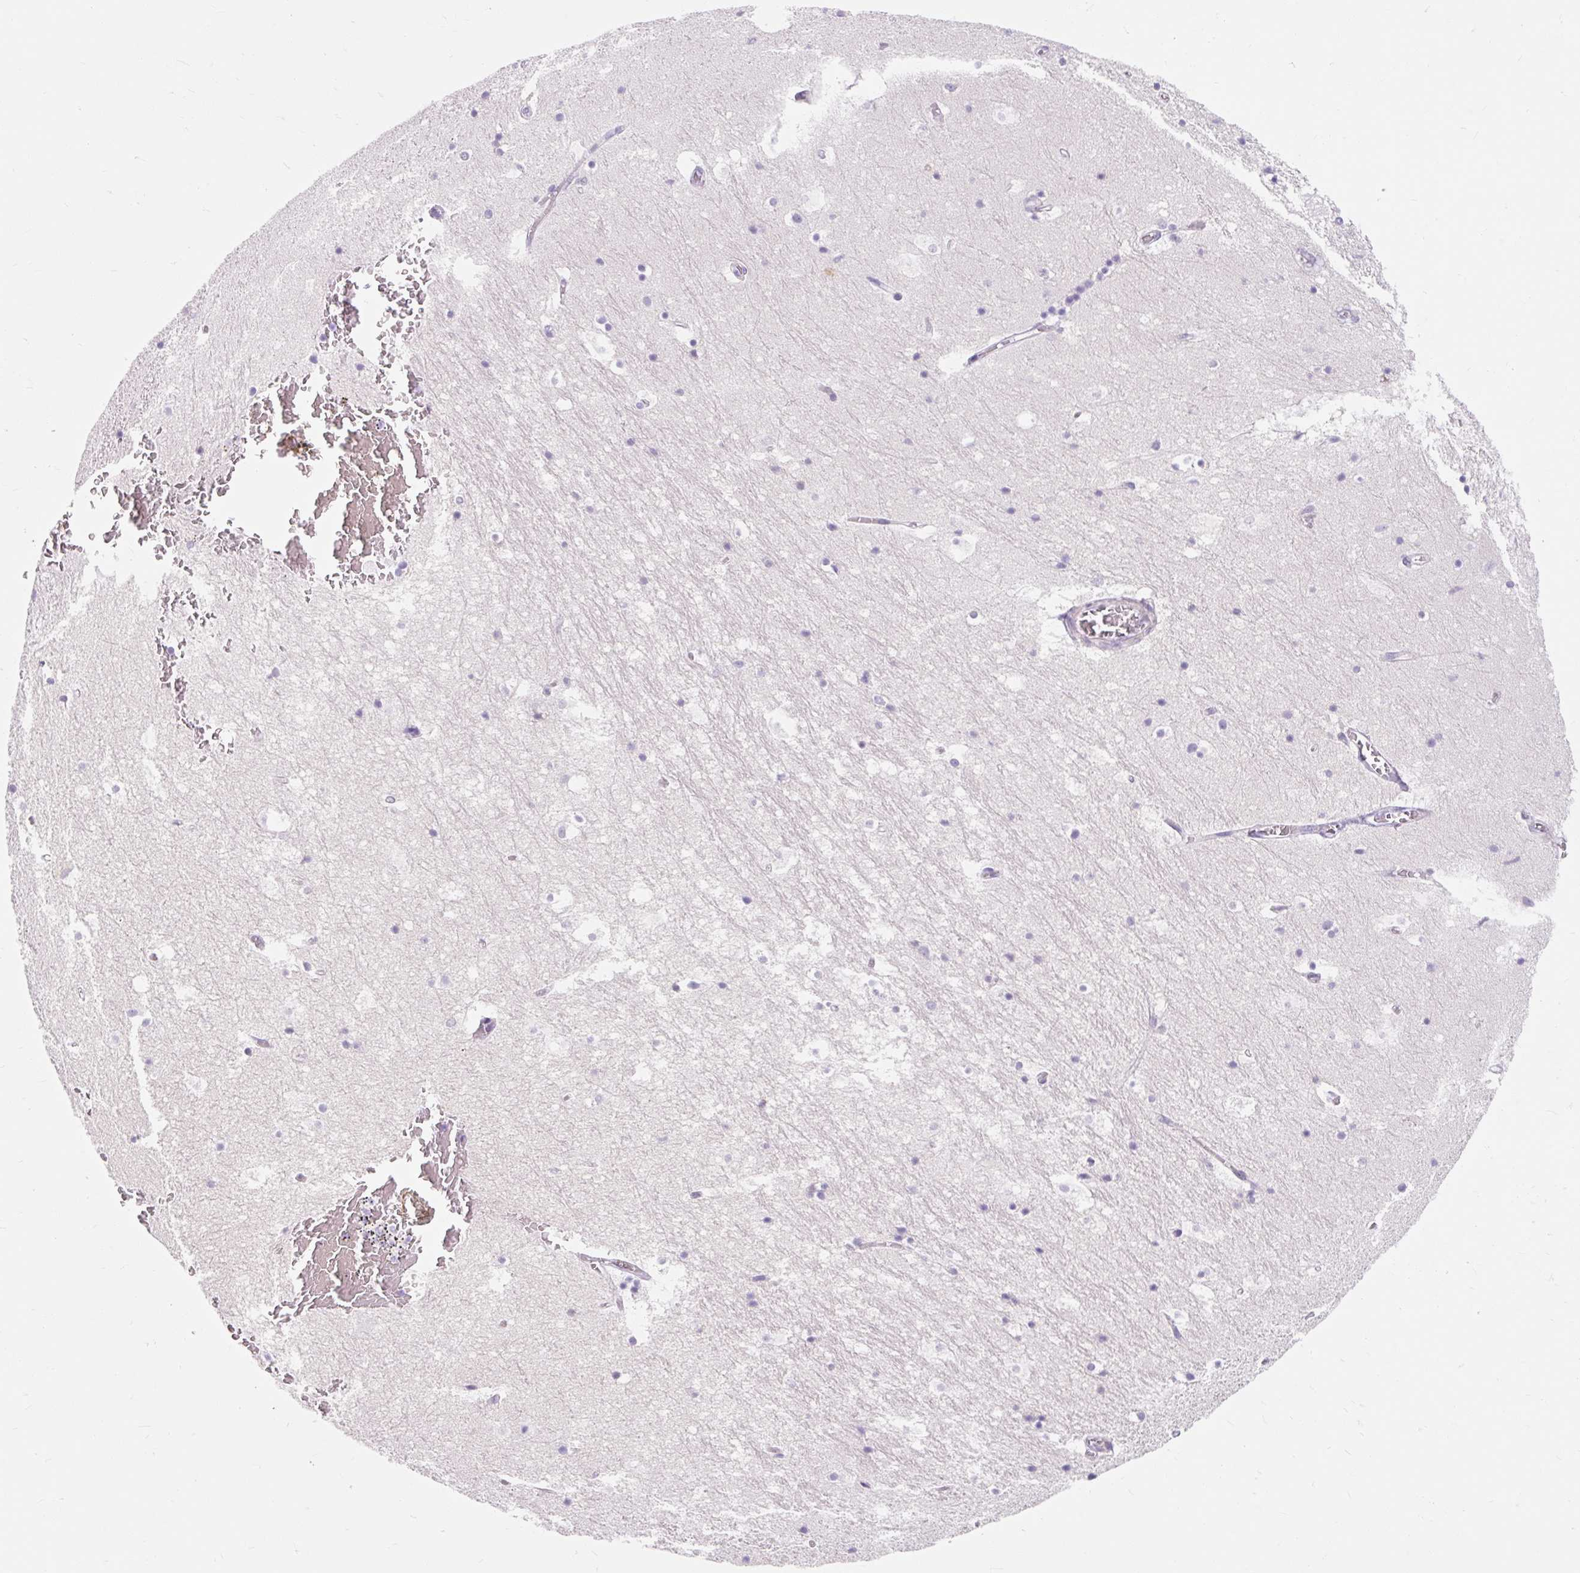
{"staining": {"intensity": "negative", "quantity": "none", "location": "none"}, "tissue": "hippocampus", "cell_type": "Glial cells", "image_type": "normal", "snomed": [{"axis": "morphology", "description": "Normal tissue, NOS"}, {"axis": "topography", "description": "Hippocampus"}], "caption": "IHC of benign human hippocampus demonstrates no positivity in glial cells. (DAB immunohistochemistry, high magnification).", "gene": "SLC28A1", "patient": {"sex": "female", "age": 52}}